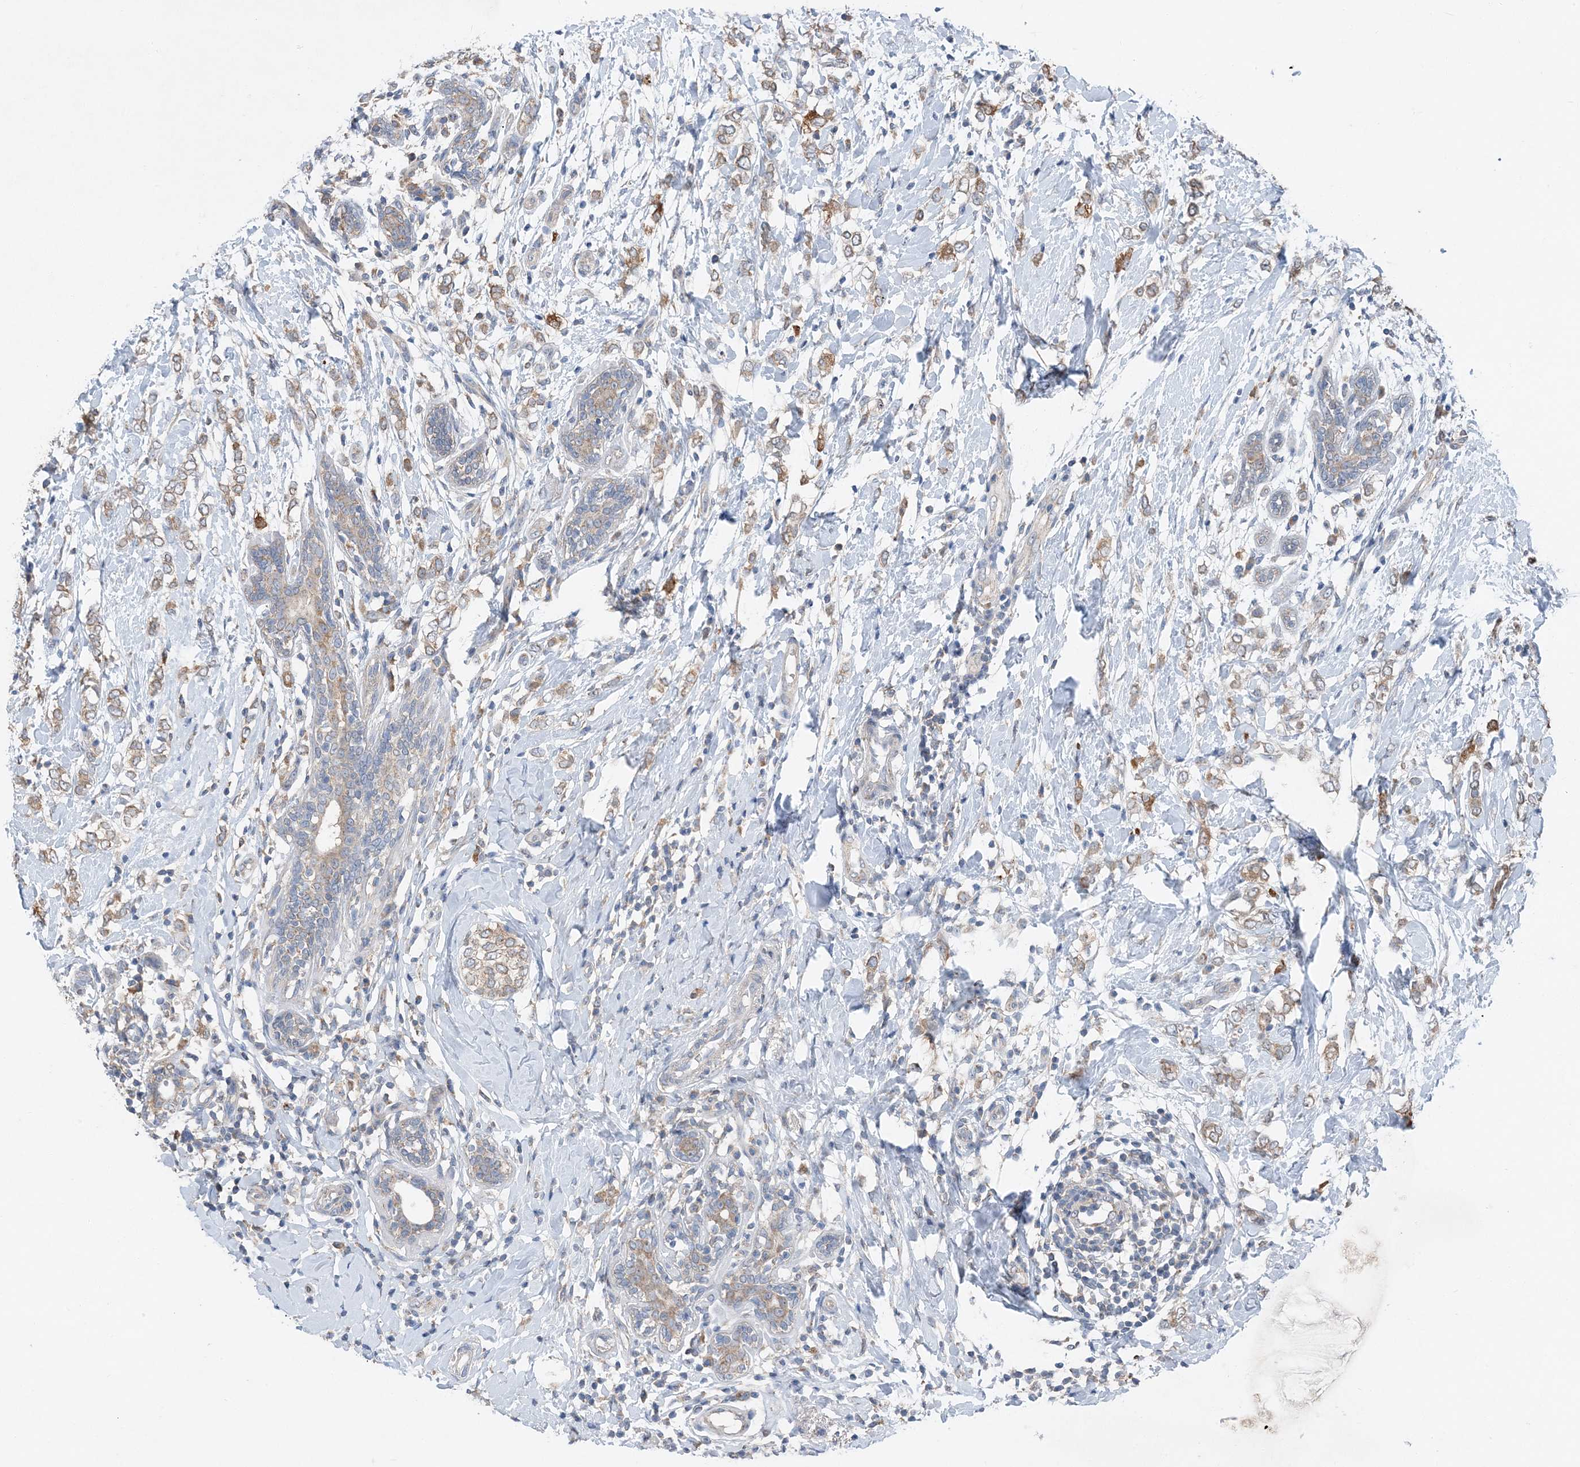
{"staining": {"intensity": "moderate", "quantity": "25%-75%", "location": "cytoplasmic/membranous"}, "tissue": "breast cancer", "cell_type": "Tumor cells", "image_type": "cancer", "snomed": [{"axis": "morphology", "description": "Normal tissue, NOS"}, {"axis": "morphology", "description": "Lobular carcinoma"}, {"axis": "topography", "description": "Breast"}], "caption": "Lobular carcinoma (breast) tissue reveals moderate cytoplasmic/membranous expression in approximately 25%-75% of tumor cells, visualized by immunohistochemistry.", "gene": "DHX30", "patient": {"sex": "female", "age": 47}}